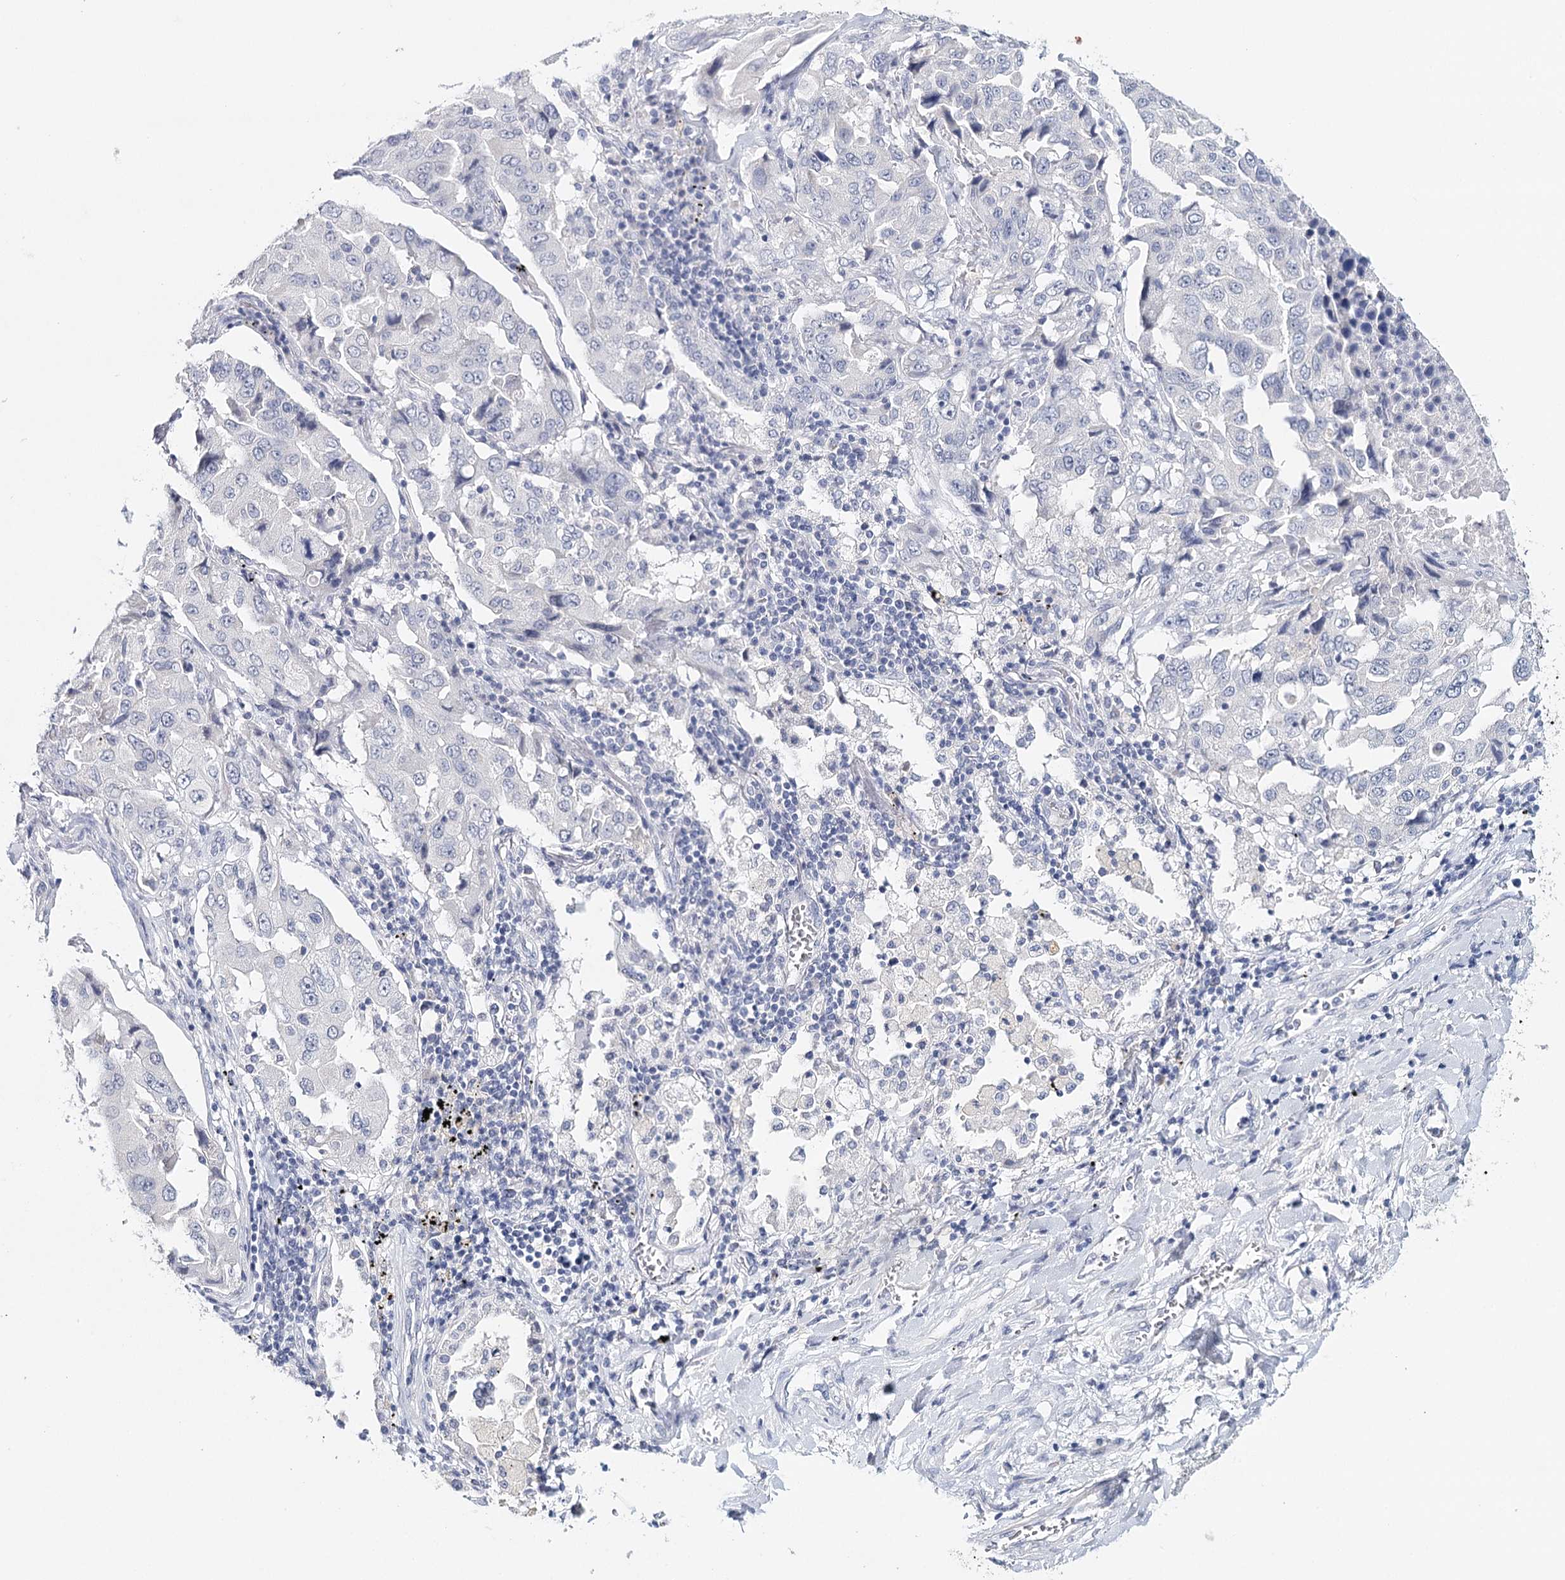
{"staining": {"intensity": "negative", "quantity": "none", "location": "none"}, "tissue": "lung cancer", "cell_type": "Tumor cells", "image_type": "cancer", "snomed": [{"axis": "morphology", "description": "Adenocarcinoma, NOS"}, {"axis": "topography", "description": "Lung"}], "caption": "Image shows no significant protein positivity in tumor cells of lung cancer.", "gene": "HSPA4L", "patient": {"sex": "female", "age": 65}}